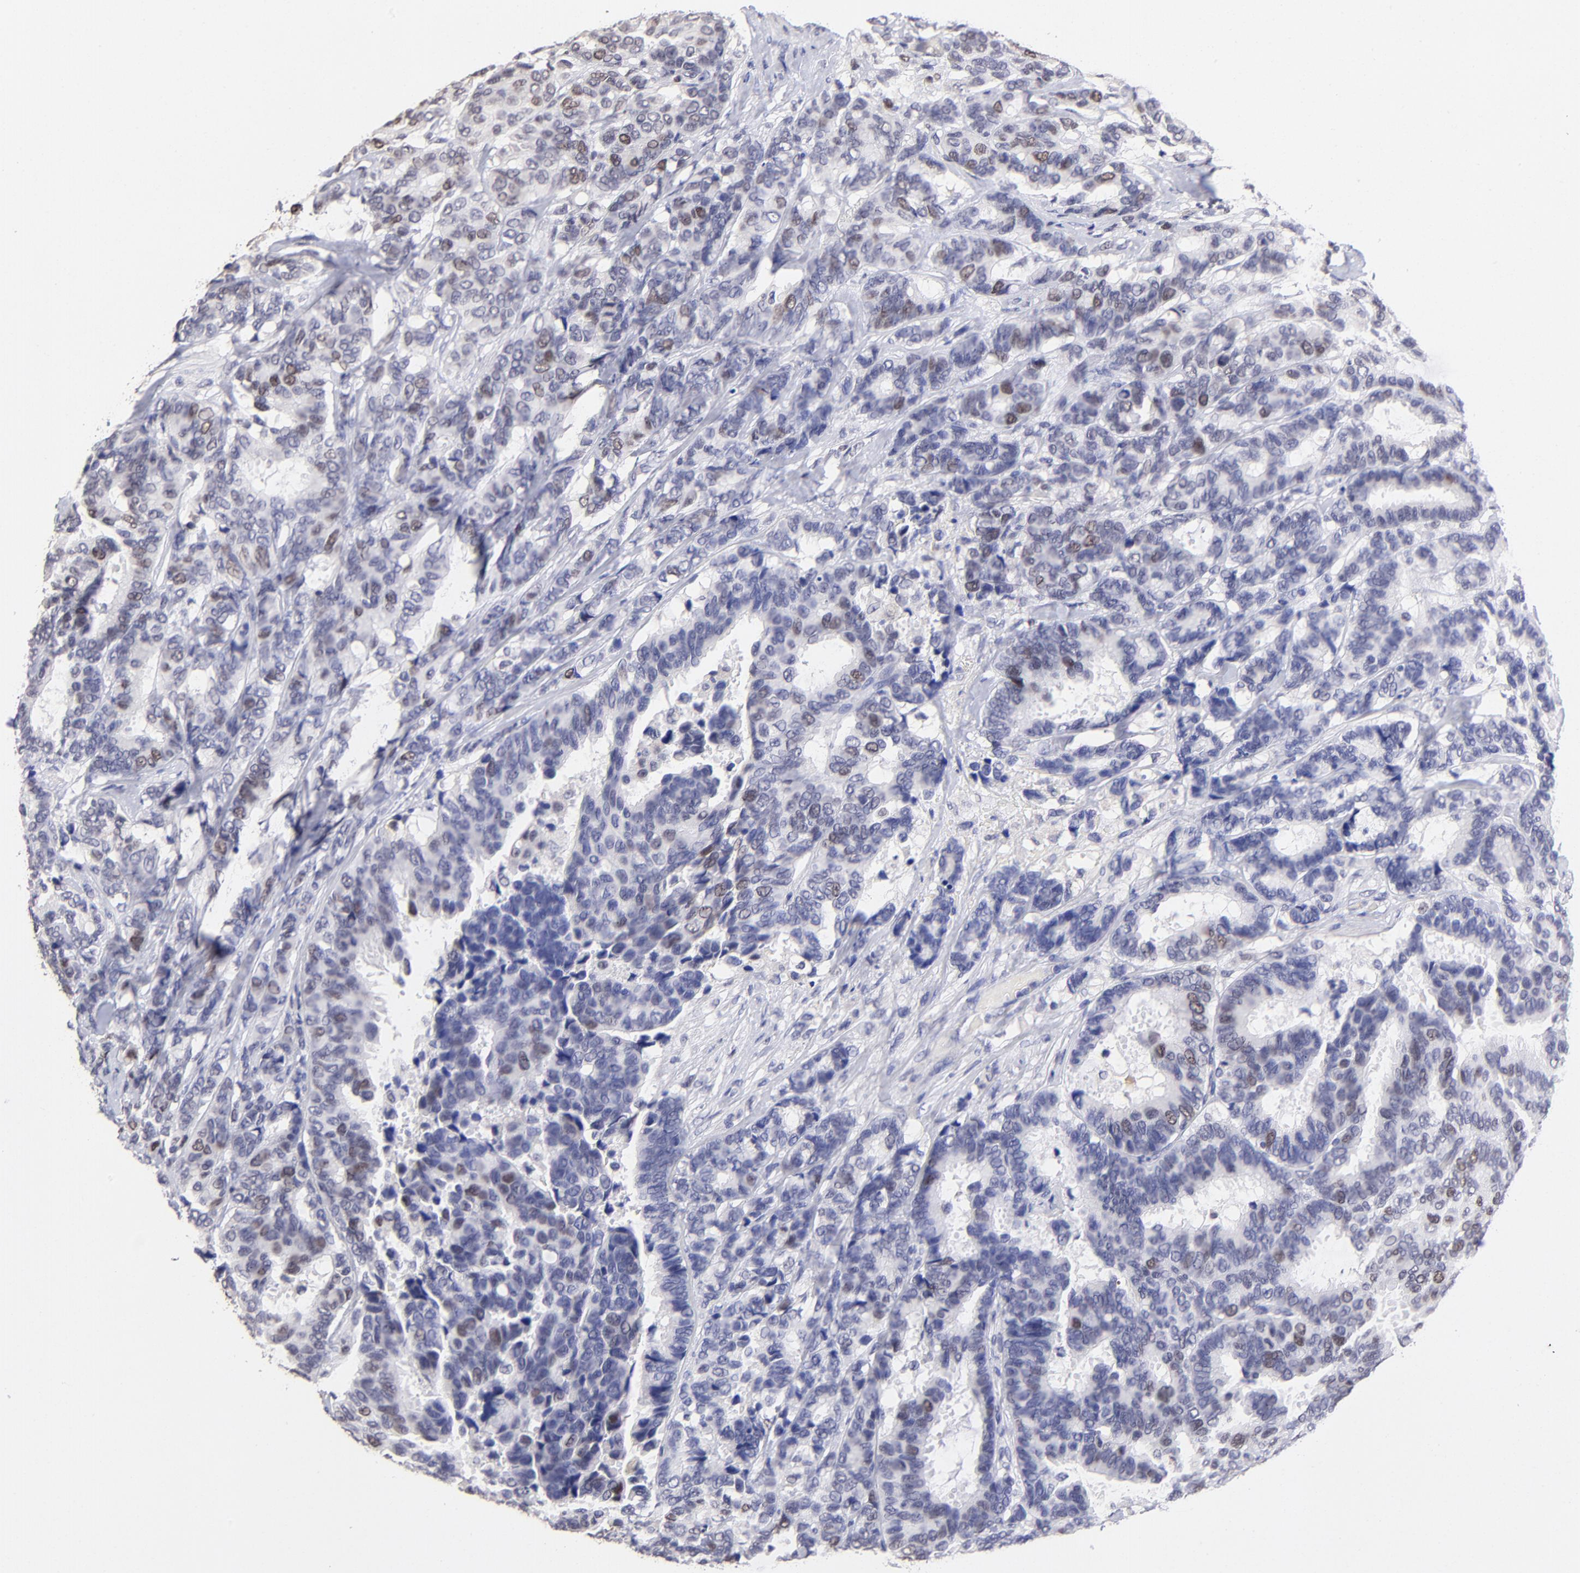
{"staining": {"intensity": "weak", "quantity": "<25%", "location": "nuclear"}, "tissue": "breast cancer", "cell_type": "Tumor cells", "image_type": "cancer", "snomed": [{"axis": "morphology", "description": "Duct carcinoma"}, {"axis": "topography", "description": "Breast"}], "caption": "The photomicrograph displays no staining of tumor cells in breast cancer.", "gene": "DNMT1", "patient": {"sex": "female", "age": 87}}